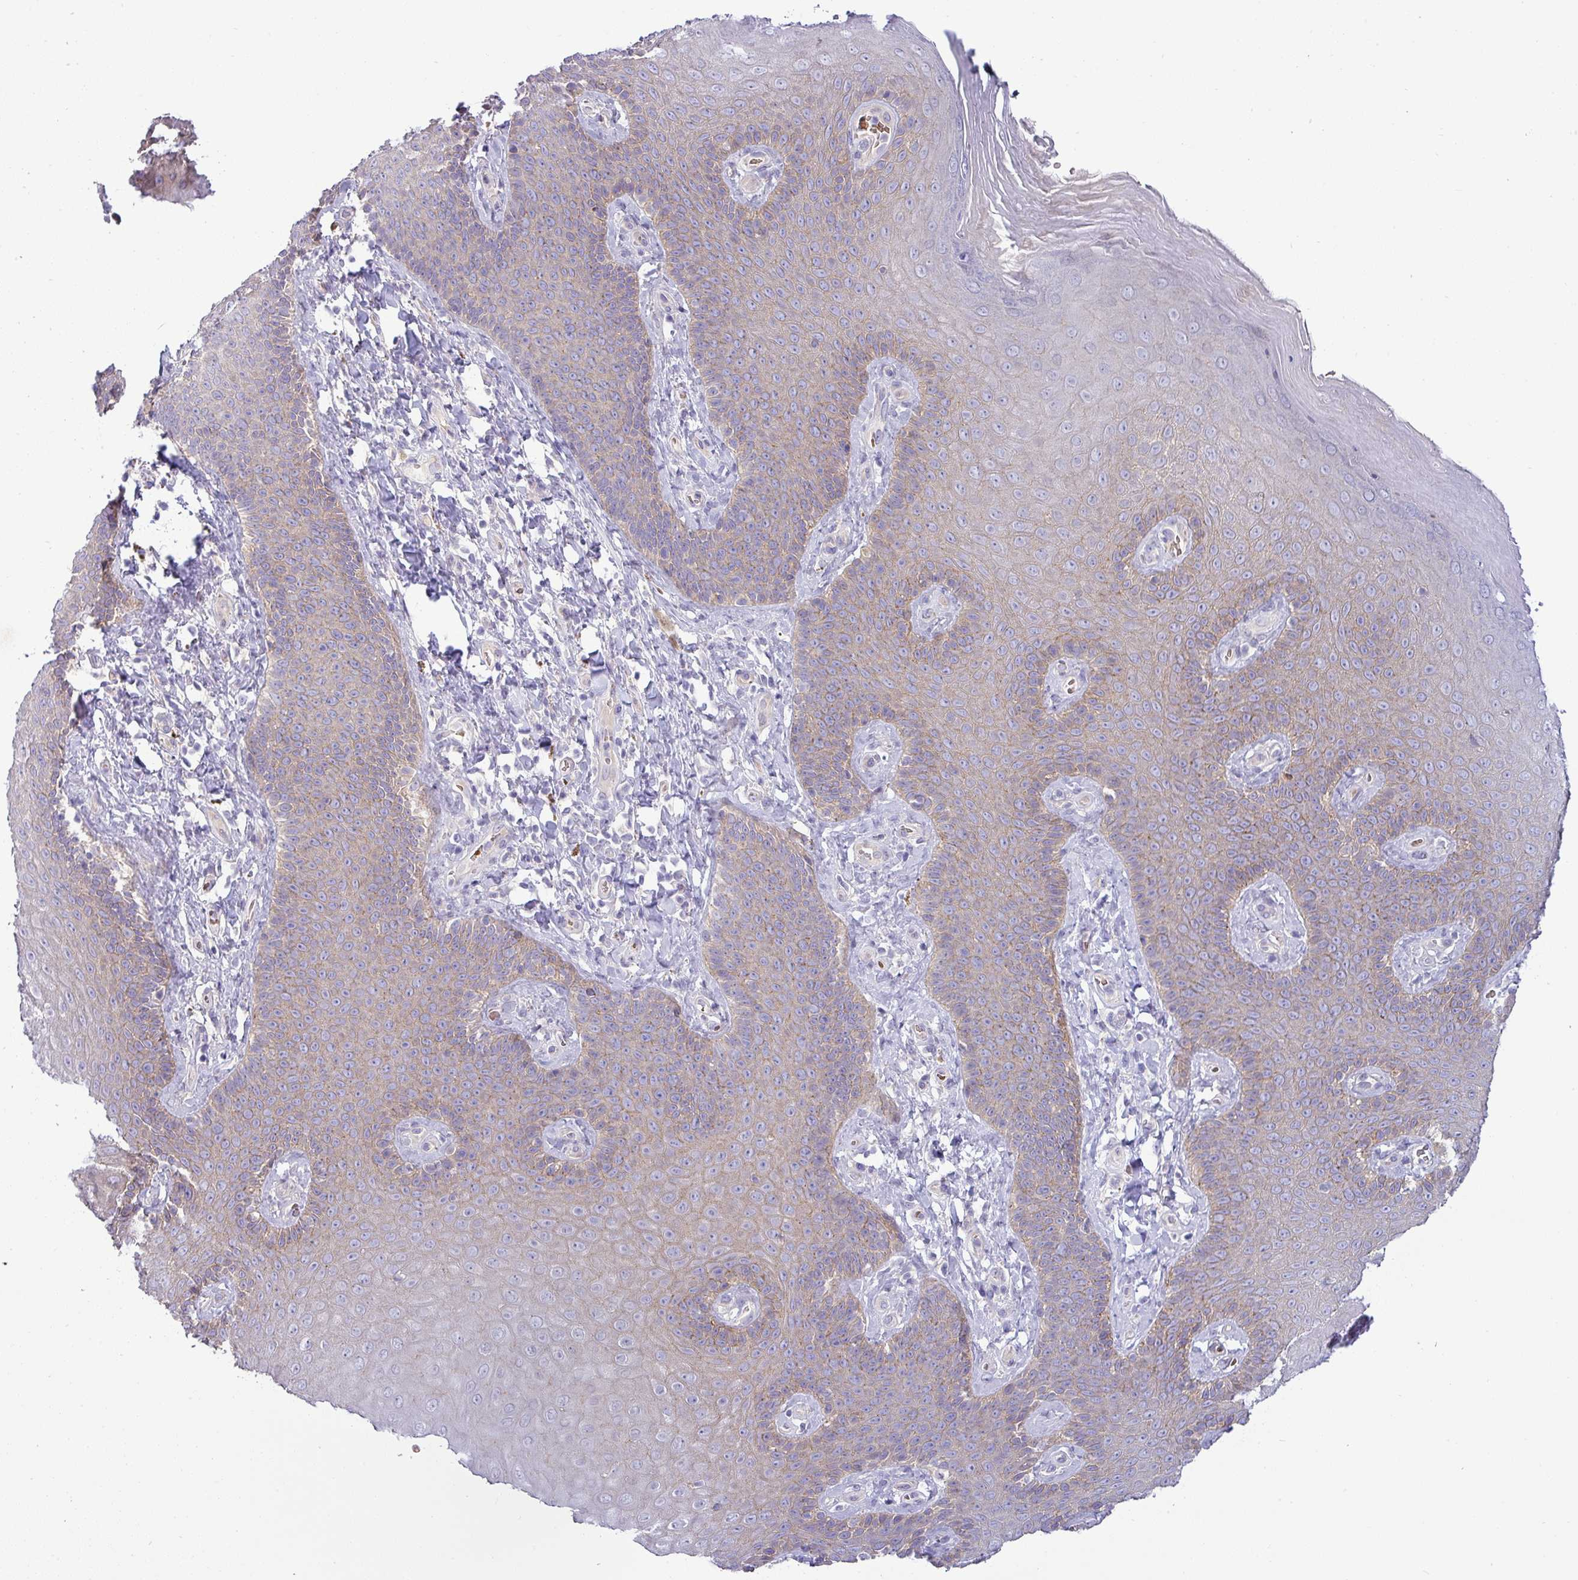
{"staining": {"intensity": "weak", "quantity": ">75%", "location": "cytoplasmic/membranous"}, "tissue": "skin", "cell_type": "Epidermal cells", "image_type": "normal", "snomed": [{"axis": "morphology", "description": "Normal tissue, NOS"}, {"axis": "topography", "description": "Anal"}, {"axis": "topography", "description": "Peripheral nerve tissue"}], "caption": "High-magnification brightfield microscopy of unremarkable skin stained with DAB (brown) and counterstained with hematoxylin (blue). epidermal cells exhibit weak cytoplasmic/membranous expression is present in about>75% of cells.", "gene": "ACAP3", "patient": {"sex": "male", "age": 53}}